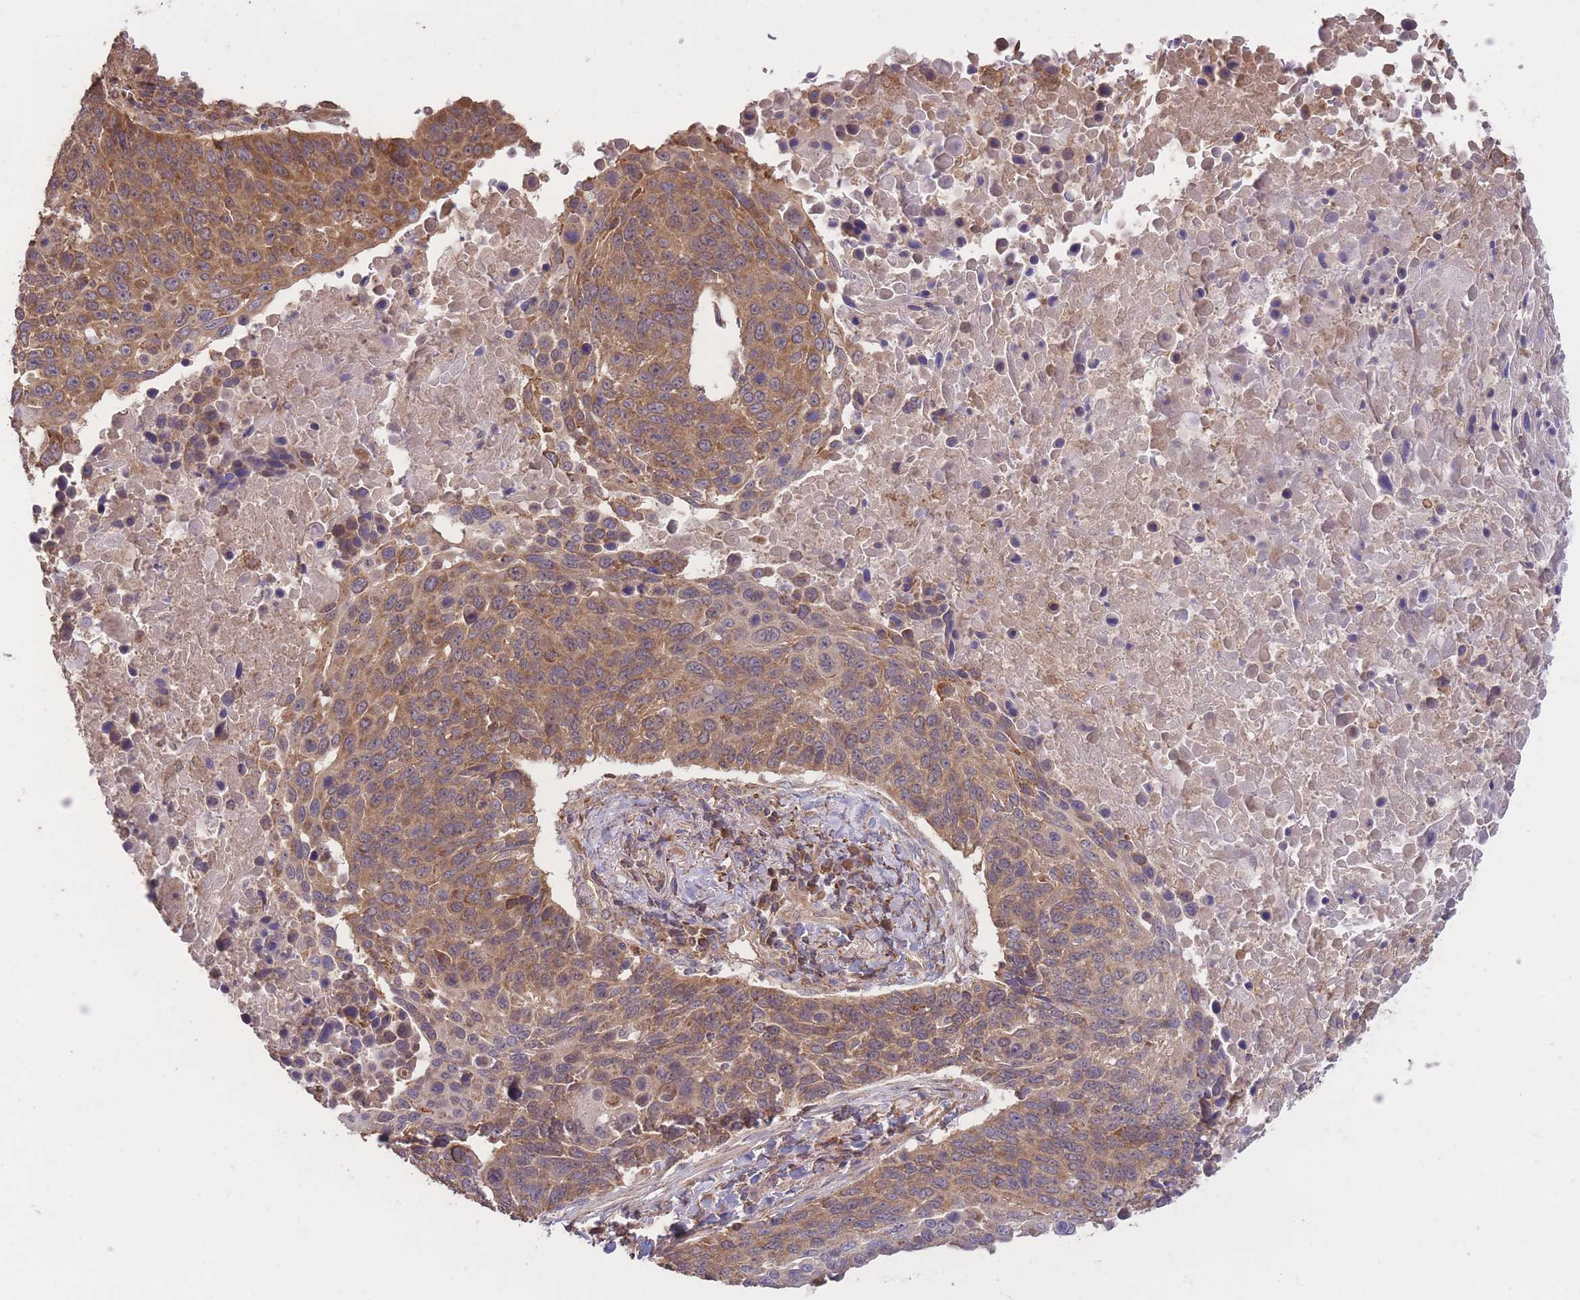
{"staining": {"intensity": "moderate", "quantity": ">75%", "location": "cytoplasmic/membranous"}, "tissue": "lung cancer", "cell_type": "Tumor cells", "image_type": "cancer", "snomed": [{"axis": "morphology", "description": "Normal tissue, NOS"}, {"axis": "morphology", "description": "Squamous cell carcinoma, NOS"}, {"axis": "topography", "description": "Lymph node"}, {"axis": "topography", "description": "Lung"}], "caption": "Immunohistochemistry micrograph of neoplastic tissue: human lung cancer (squamous cell carcinoma) stained using immunohistochemistry reveals medium levels of moderate protein expression localized specifically in the cytoplasmic/membranous of tumor cells, appearing as a cytoplasmic/membranous brown color.", "gene": "EEF1AKMT1", "patient": {"sex": "male", "age": 66}}